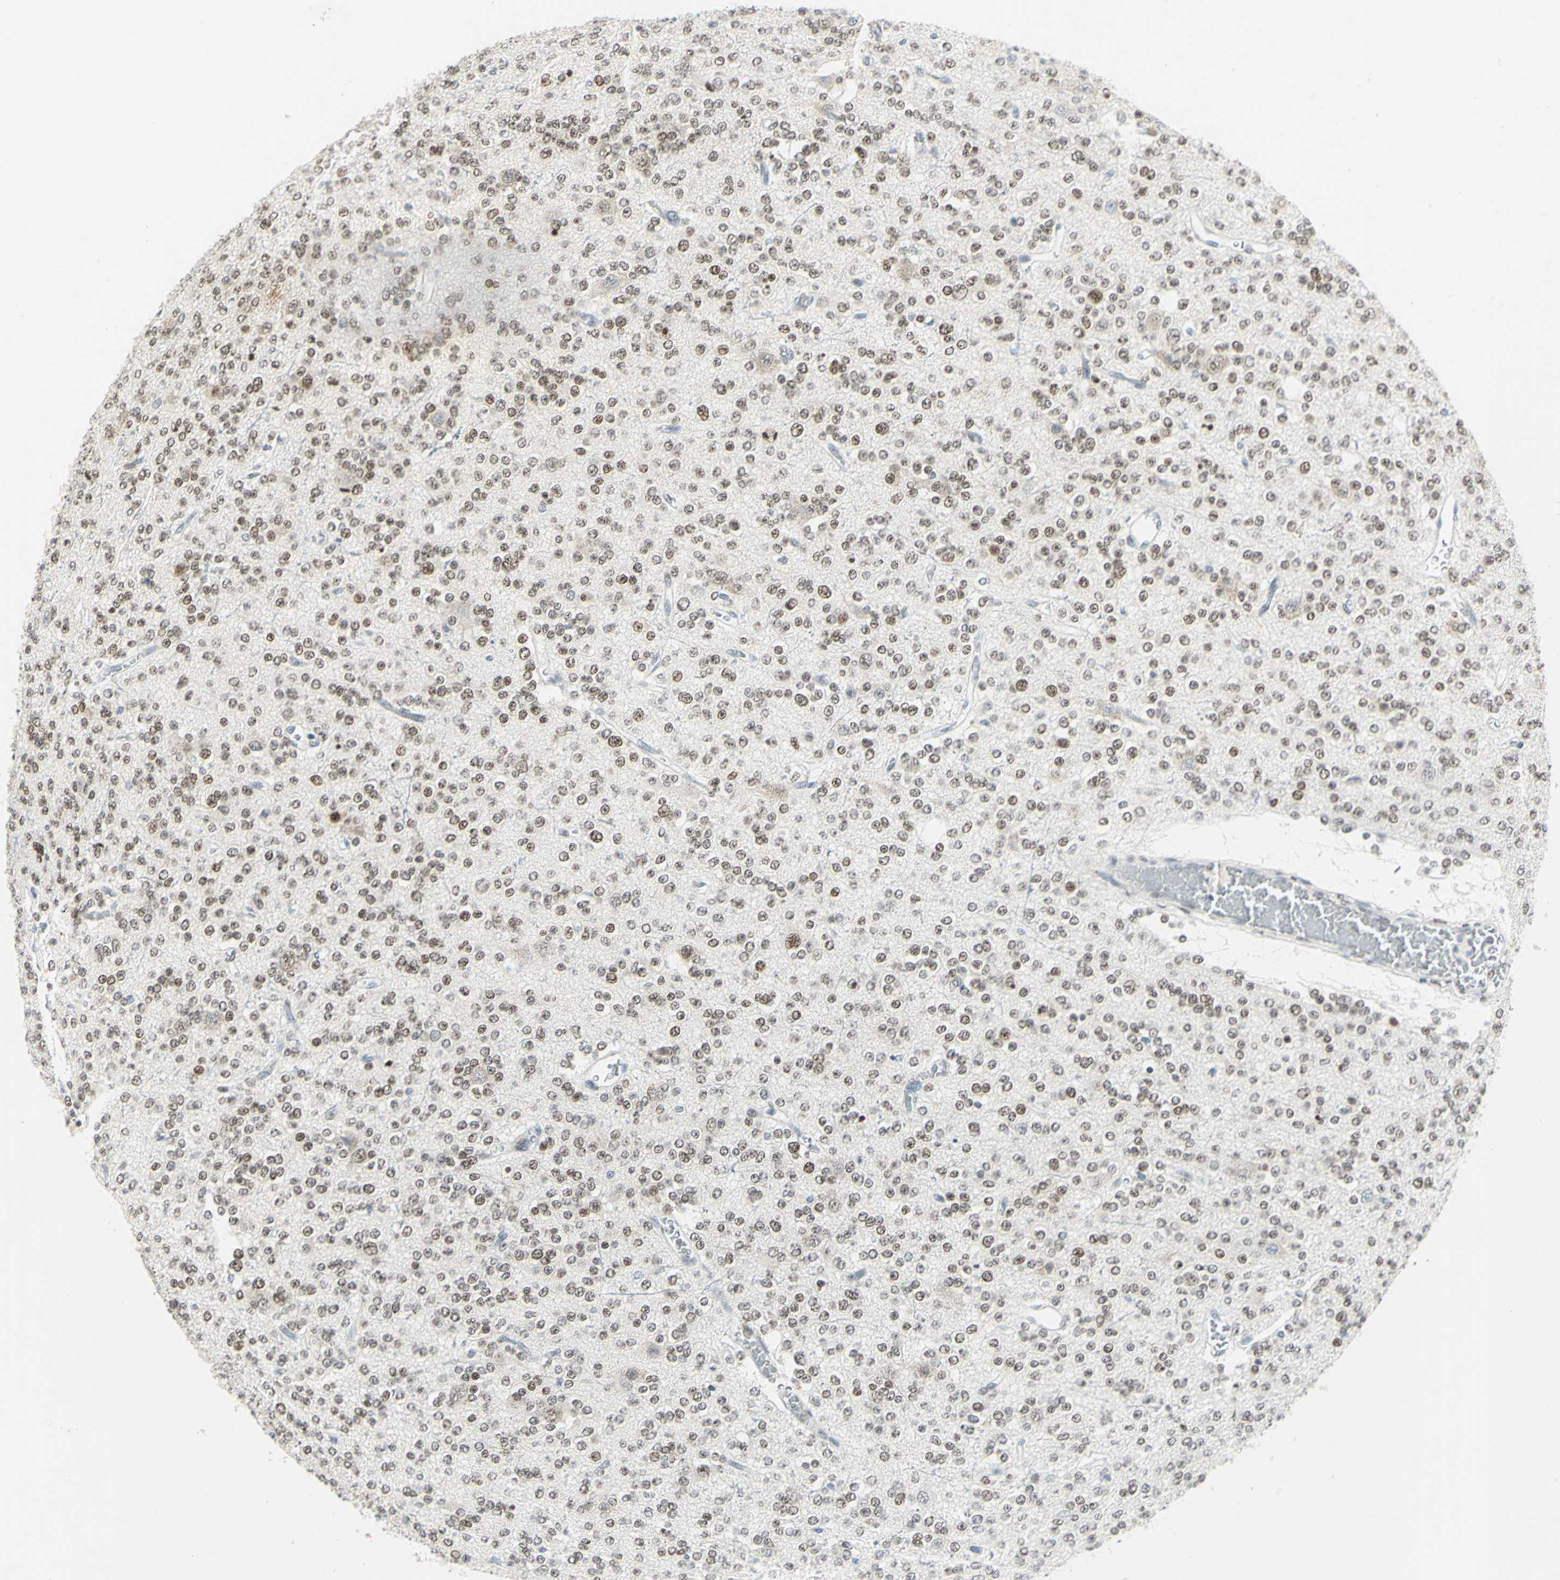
{"staining": {"intensity": "moderate", "quantity": ">75%", "location": "nuclear"}, "tissue": "glioma", "cell_type": "Tumor cells", "image_type": "cancer", "snomed": [{"axis": "morphology", "description": "Glioma, malignant, Low grade"}, {"axis": "topography", "description": "Brain"}], "caption": "Human glioma stained with a protein marker shows moderate staining in tumor cells.", "gene": "MEIS2", "patient": {"sex": "male", "age": 38}}